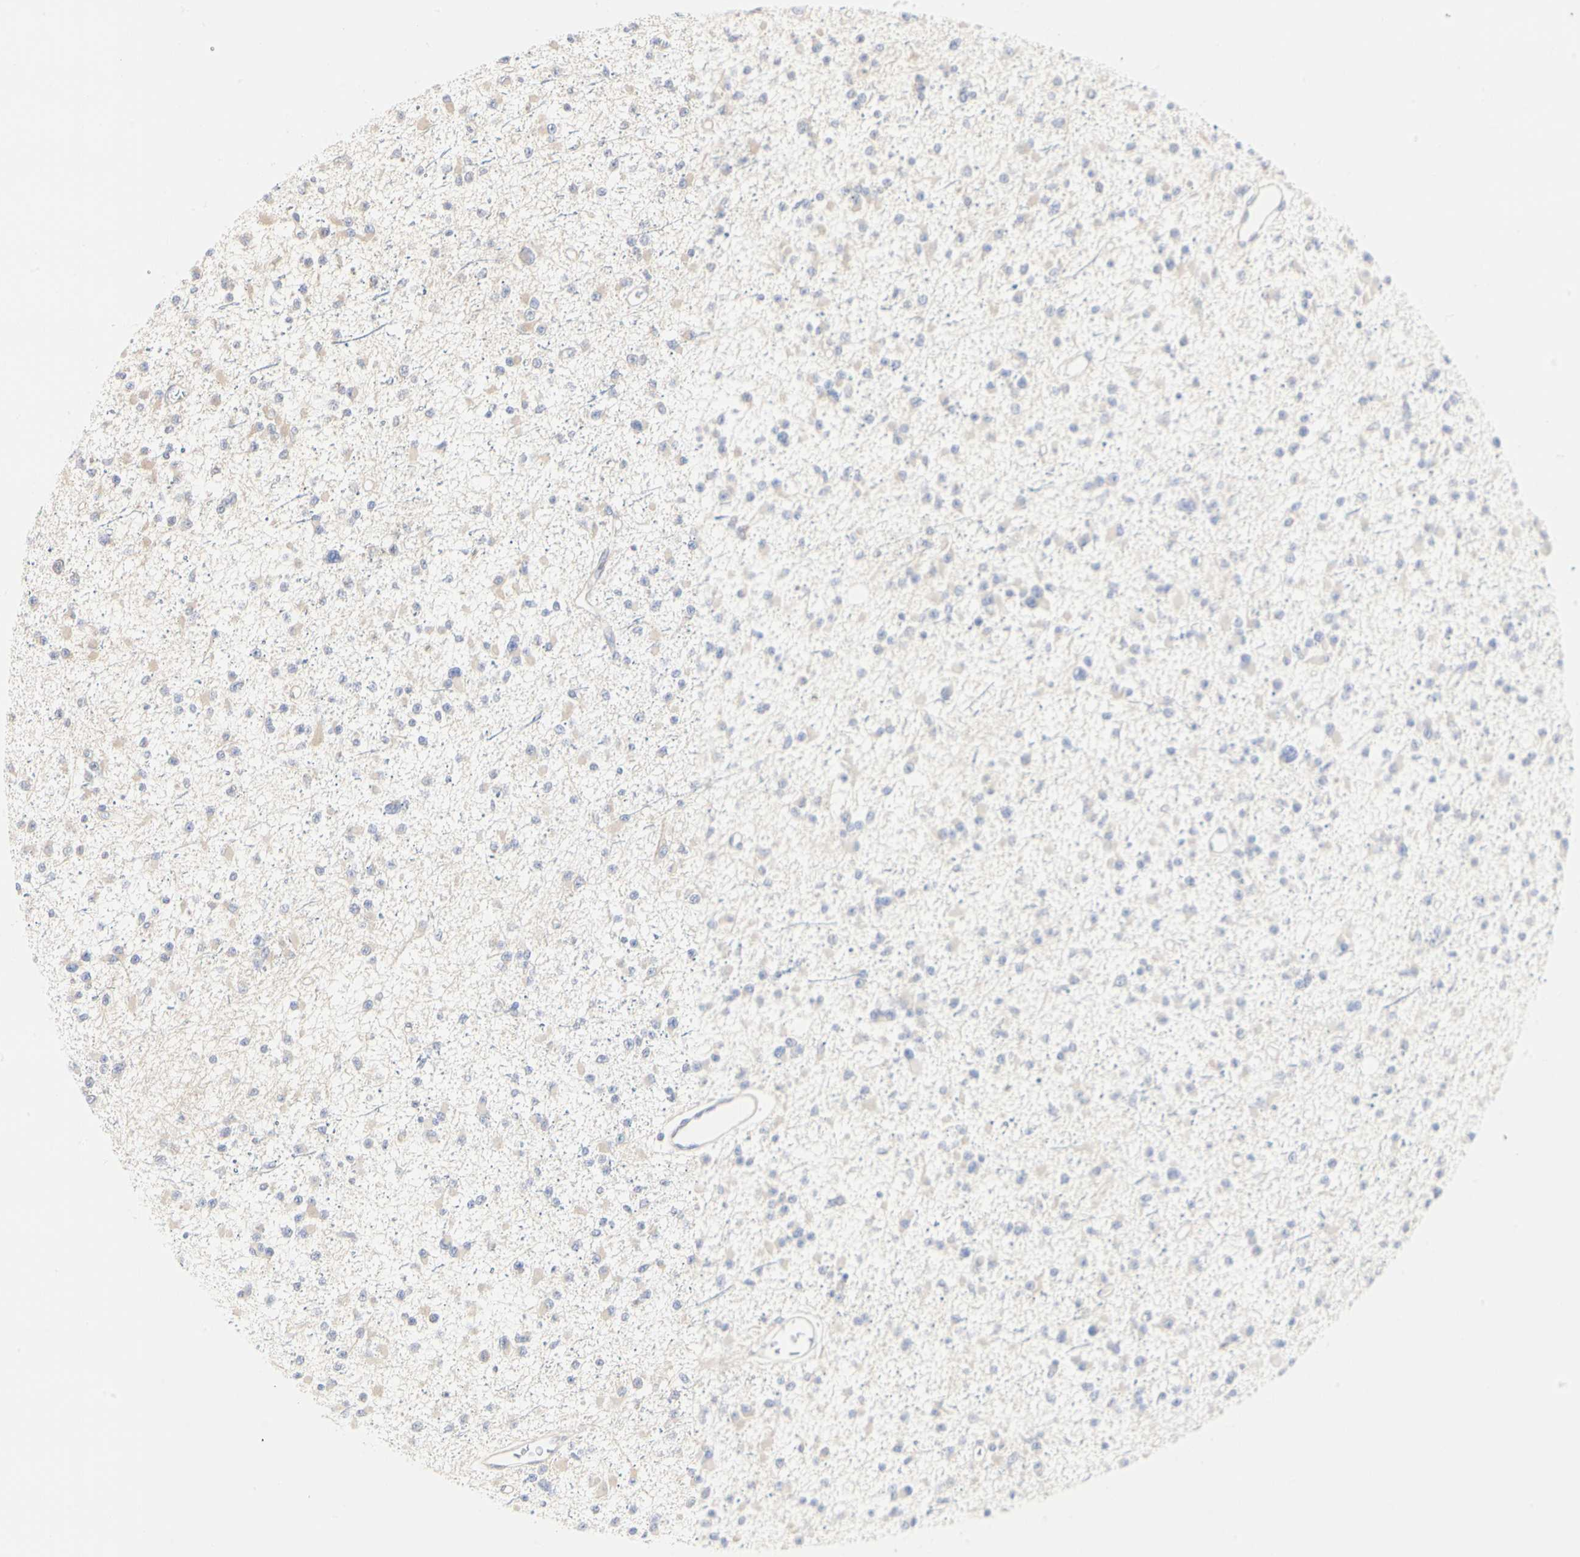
{"staining": {"intensity": "weak", "quantity": "25%-75%", "location": "cytoplasmic/membranous"}, "tissue": "glioma", "cell_type": "Tumor cells", "image_type": "cancer", "snomed": [{"axis": "morphology", "description": "Glioma, malignant, Low grade"}, {"axis": "topography", "description": "Brain"}], "caption": "This micrograph reveals IHC staining of human malignant glioma (low-grade), with low weak cytoplasmic/membranous positivity in approximately 25%-75% of tumor cells.", "gene": "C3orf52", "patient": {"sex": "female", "age": 22}}